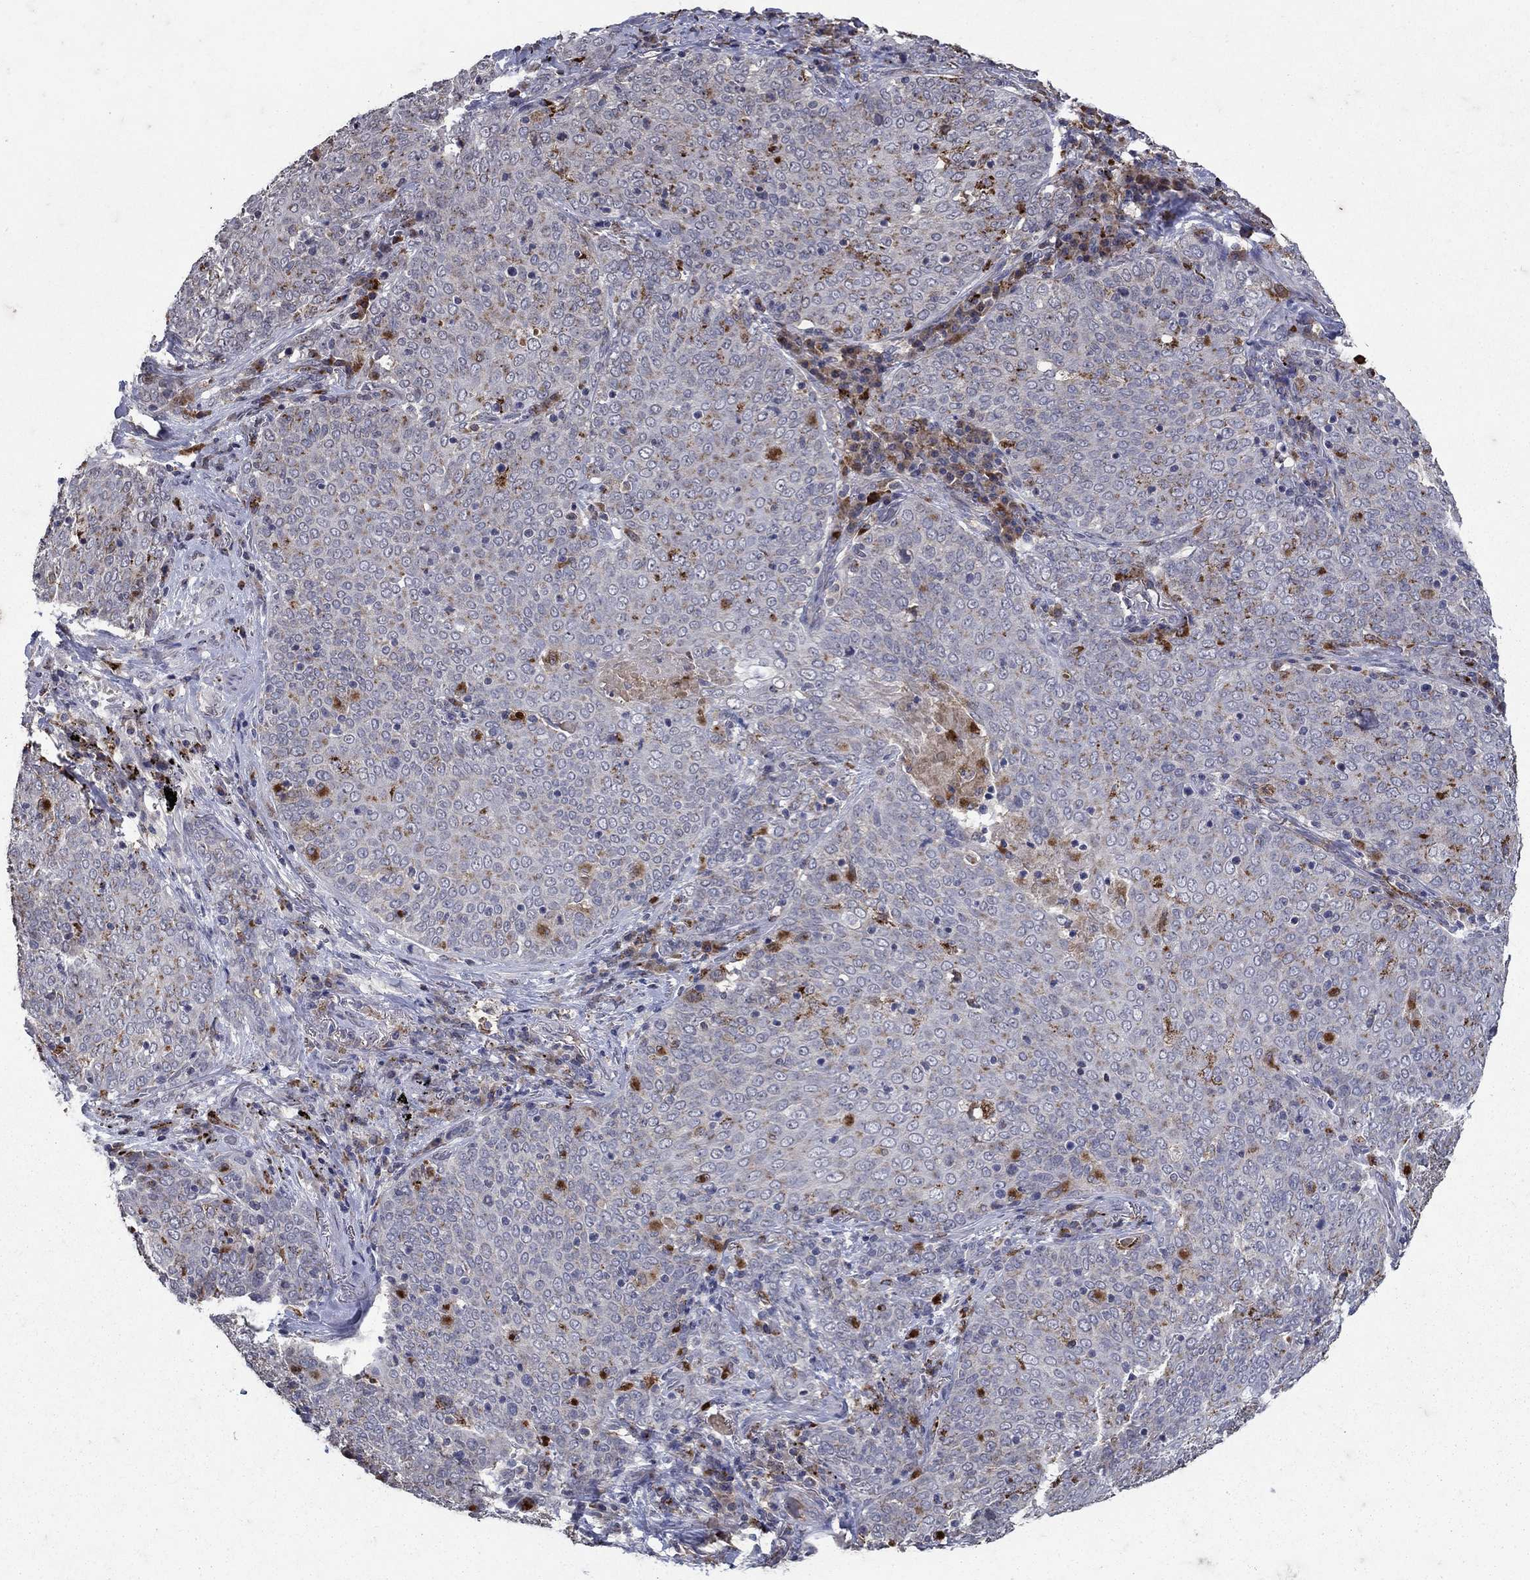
{"staining": {"intensity": "negative", "quantity": "none", "location": "none"}, "tissue": "lung cancer", "cell_type": "Tumor cells", "image_type": "cancer", "snomed": [{"axis": "morphology", "description": "Squamous cell carcinoma, NOS"}, {"axis": "topography", "description": "Lung"}], "caption": "Protein analysis of lung squamous cell carcinoma displays no significant staining in tumor cells.", "gene": "NPC2", "patient": {"sex": "male", "age": 82}}